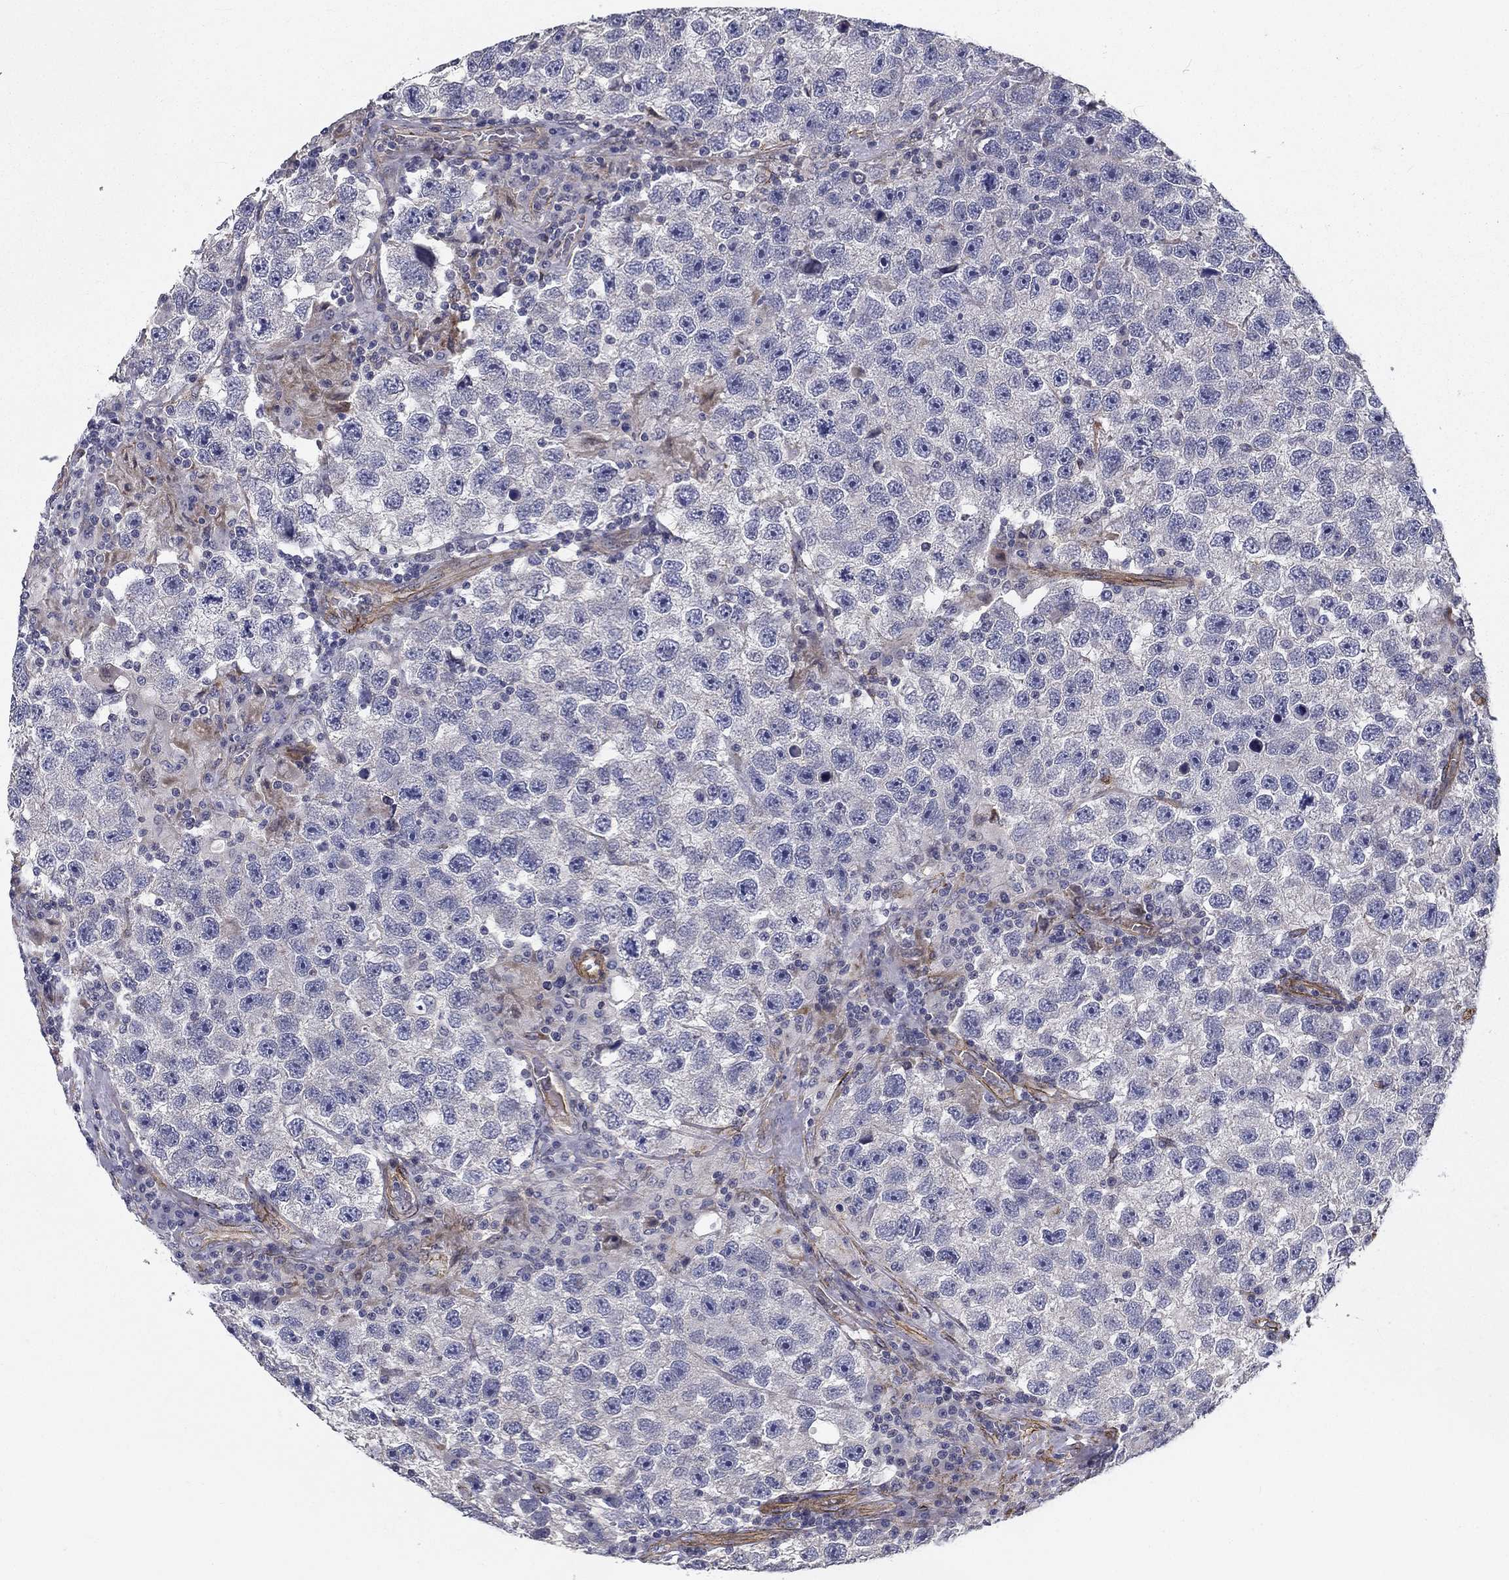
{"staining": {"intensity": "negative", "quantity": "none", "location": "none"}, "tissue": "testis cancer", "cell_type": "Tumor cells", "image_type": "cancer", "snomed": [{"axis": "morphology", "description": "Seminoma, NOS"}, {"axis": "topography", "description": "Testis"}], "caption": "DAB (3,3'-diaminobenzidine) immunohistochemical staining of seminoma (testis) displays no significant staining in tumor cells. Brightfield microscopy of immunohistochemistry stained with DAB (3,3'-diaminobenzidine) (brown) and hematoxylin (blue), captured at high magnification.", "gene": "SYNC", "patient": {"sex": "male", "age": 26}}